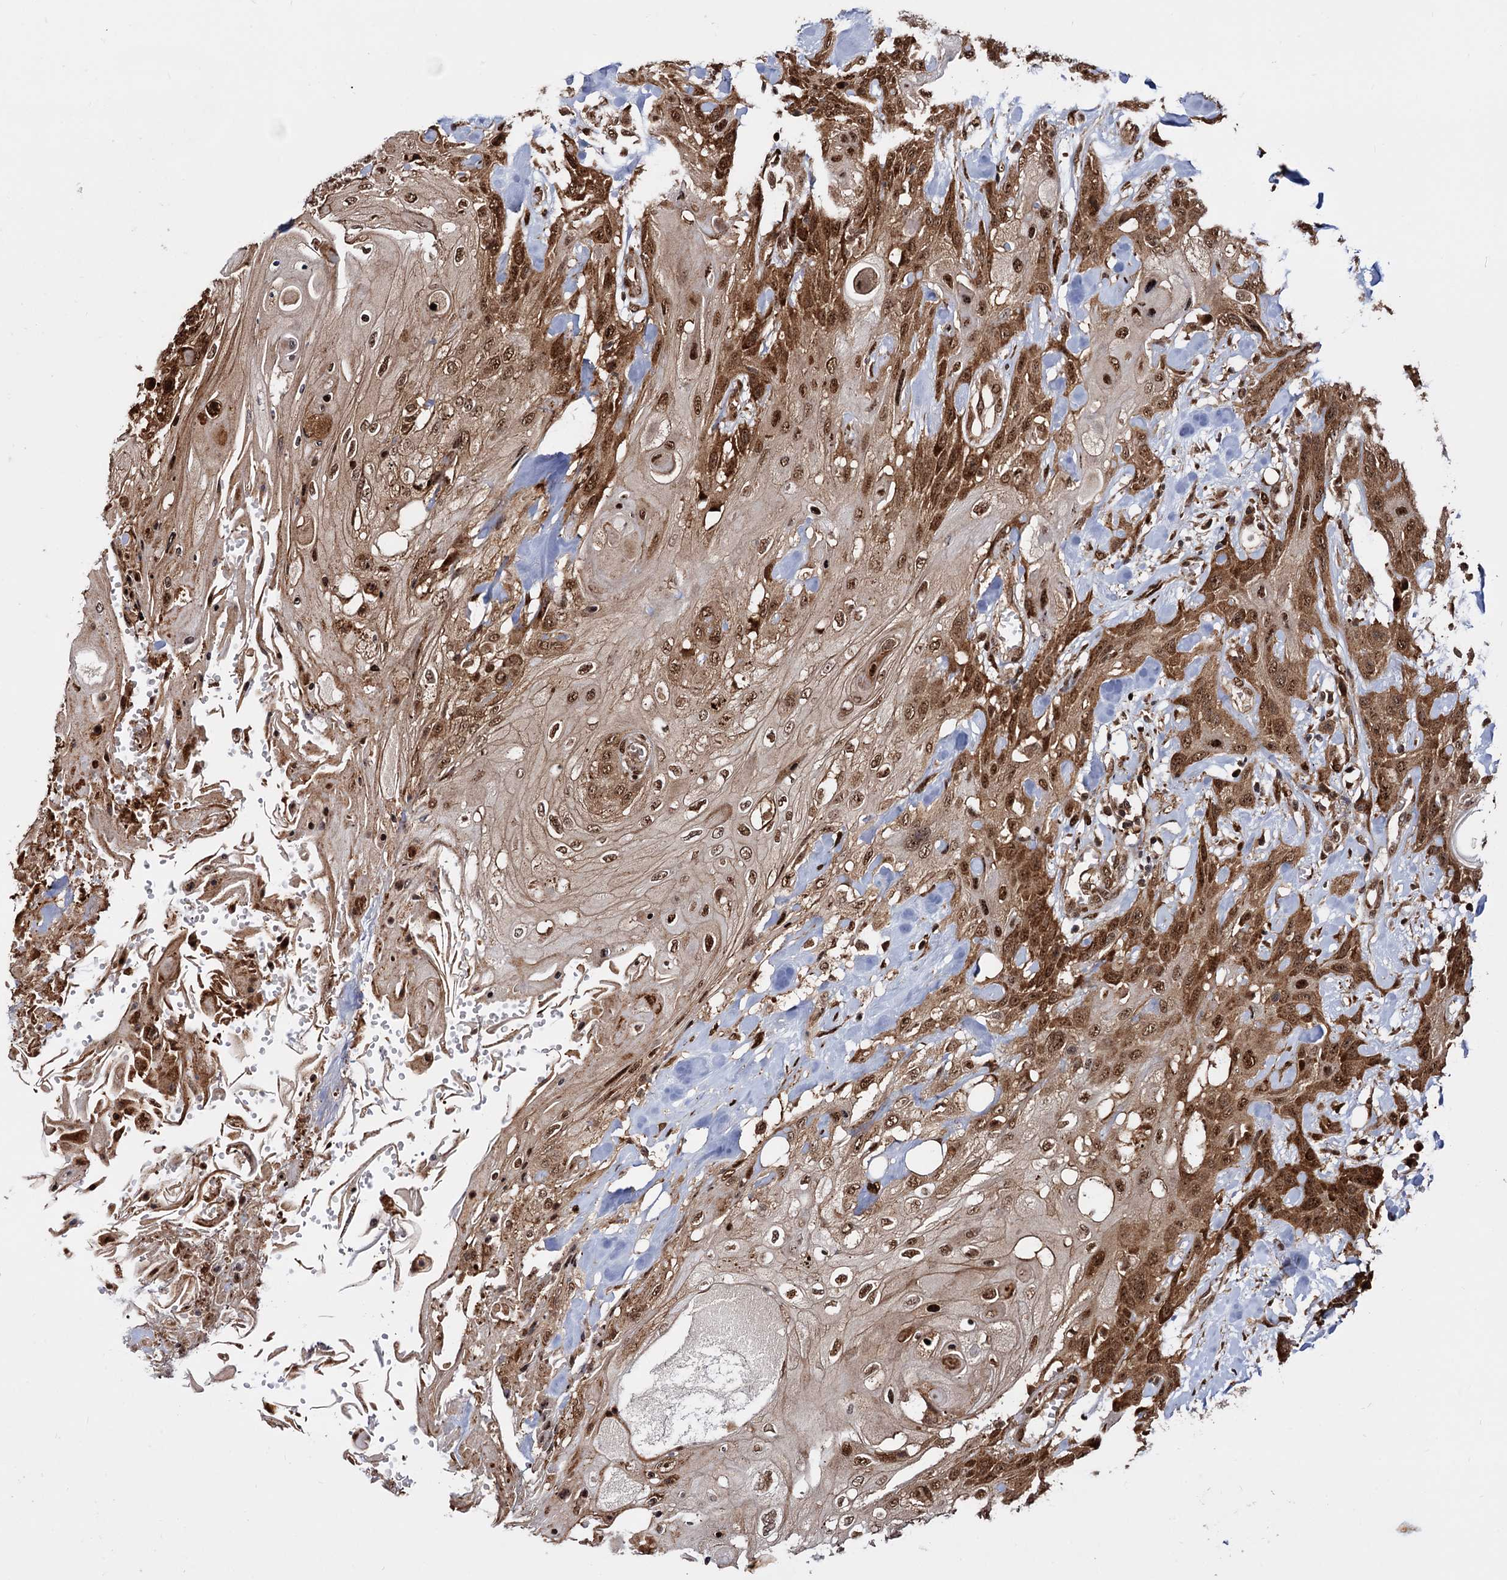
{"staining": {"intensity": "moderate", "quantity": ">75%", "location": "cytoplasmic/membranous,nuclear"}, "tissue": "head and neck cancer", "cell_type": "Tumor cells", "image_type": "cancer", "snomed": [{"axis": "morphology", "description": "Squamous cell carcinoma, NOS"}, {"axis": "topography", "description": "Head-Neck"}], "caption": "This is an image of immunohistochemistry staining of squamous cell carcinoma (head and neck), which shows moderate positivity in the cytoplasmic/membranous and nuclear of tumor cells.", "gene": "PIGB", "patient": {"sex": "female", "age": 43}}